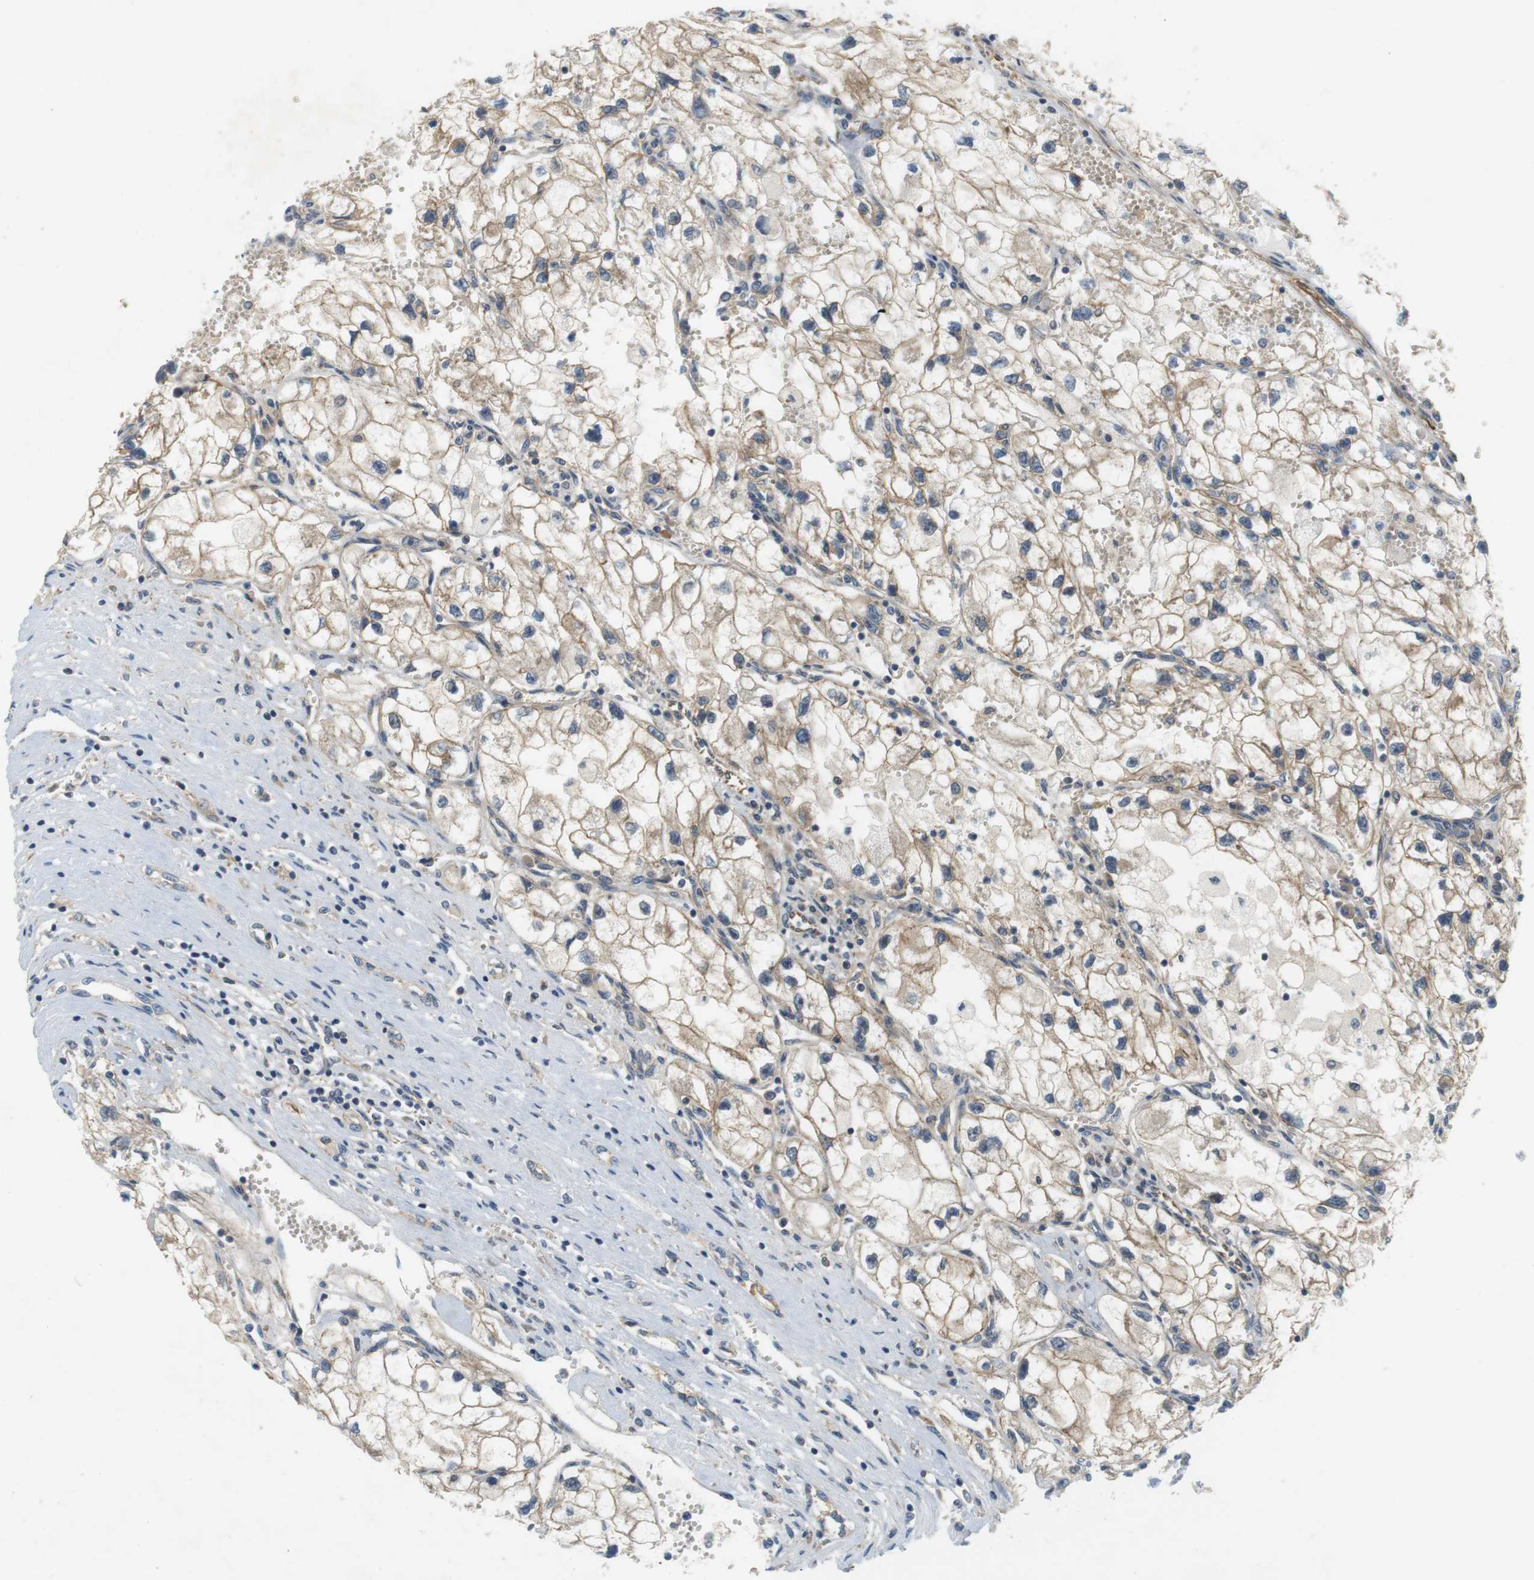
{"staining": {"intensity": "weak", "quantity": ">75%", "location": "cytoplasmic/membranous"}, "tissue": "renal cancer", "cell_type": "Tumor cells", "image_type": "cancer", "snomed": [{"axis": "morphology", "description": "Adenocarcinoma, NOS"}, {"axis": "topography", "description": "Kidney"}], "caption": "Human adenocarcinoma (renal) stained for a protein (brown) exhibits weak cytoplasmic/membranous positive positivity in approximately >75% of tumor cells.", "gene": "SH3GLB1", "patient": {"sex": "female", "age": 70}}